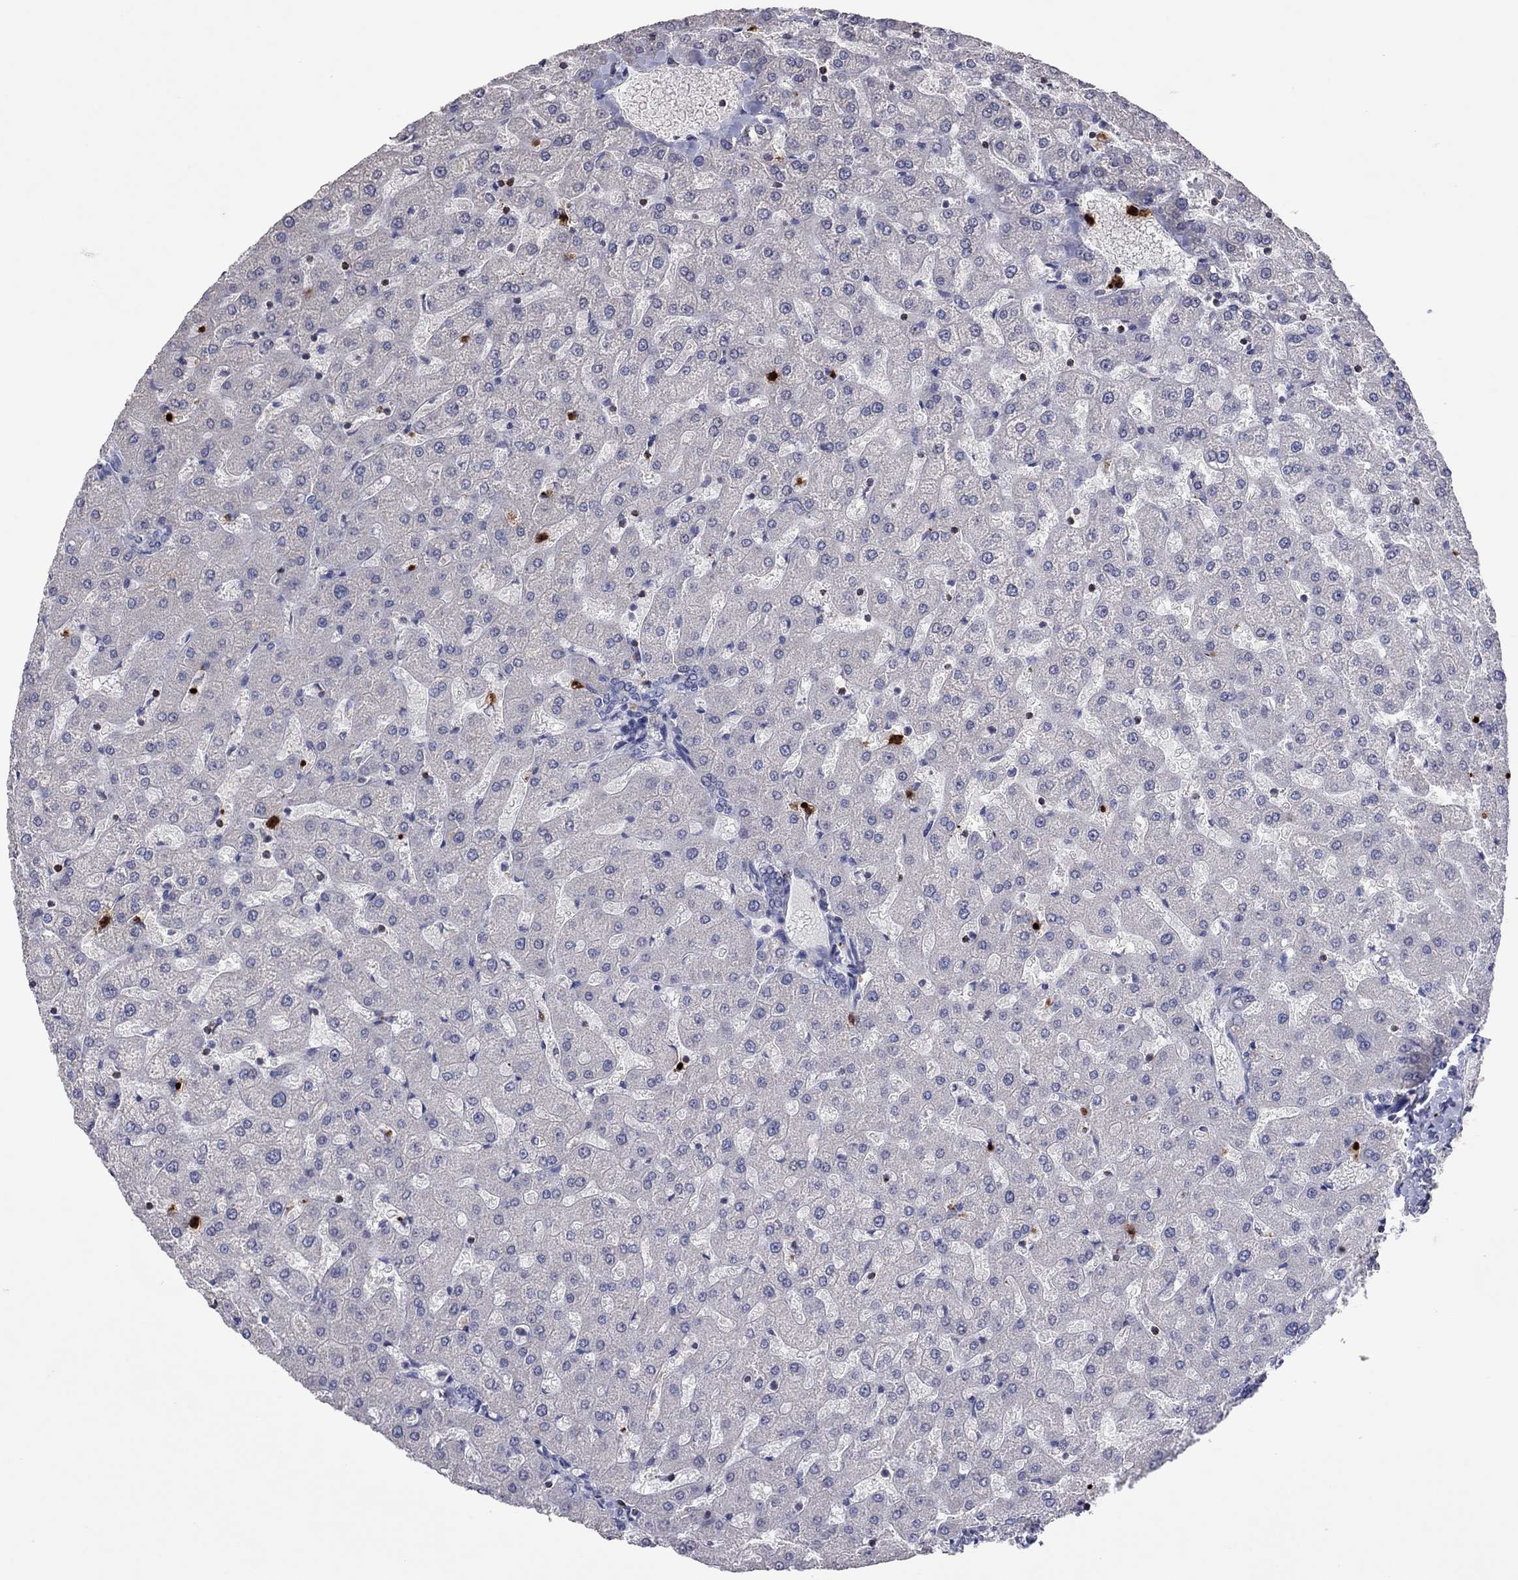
{"staining": {"intensity": "negative", "quantity": "none", "location": "none"}, "tissue": "liver", "cell_type": "Cholangiocytes", "image_type": "normal", "snomed": [{"axis": "morphology", "description": "Normal tissue, NOS"}, {"axis": "topography", "description": "Liver"}], "caption": "Cholangiocytes show no significant expression in benign liver. (Immunohistochemistry, brightfield microscopy, high magnification).", "gene": "CCL5", "patient": {"sex": "female", "age": 50}}